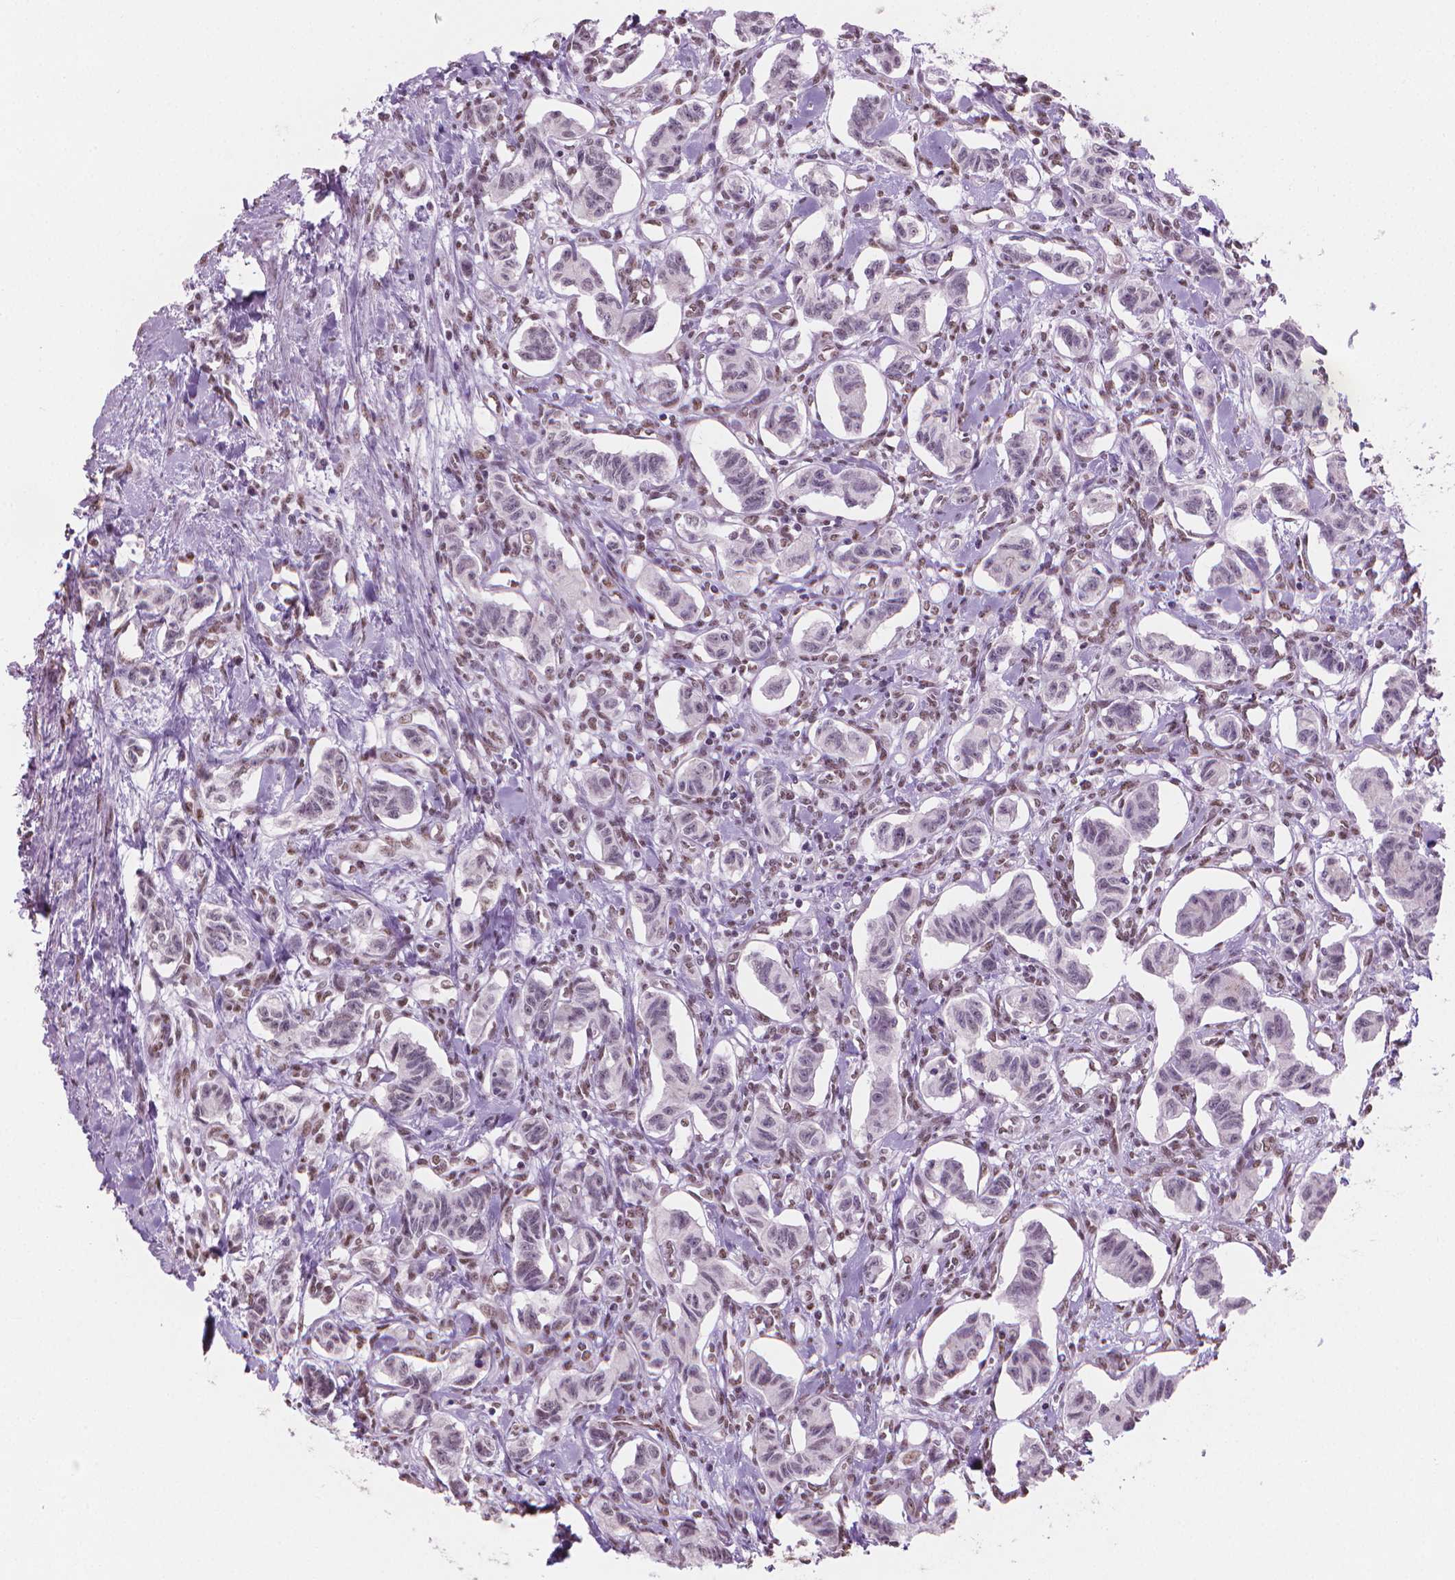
{"staining": {"intensity": "negative", "quantity": "none", "location": "none"}, "tissue": "carcinoid", "cell_type": "Tumor cells", "image_type": "cancer", "snomed": [{"axis": "morphology", "description": "Carcinoid, malignant, NOS"}, {"axis": "topography", "description": "Kidney"}], "caption": "High magnification brightfield microscopy of carcinoid stained with DAB (brown) and counterstained with hematoxylin (blue): tumor cells show no significant positivity.", "gene": "PIAS2", "patient": {"sex": "female", "age": 41}}